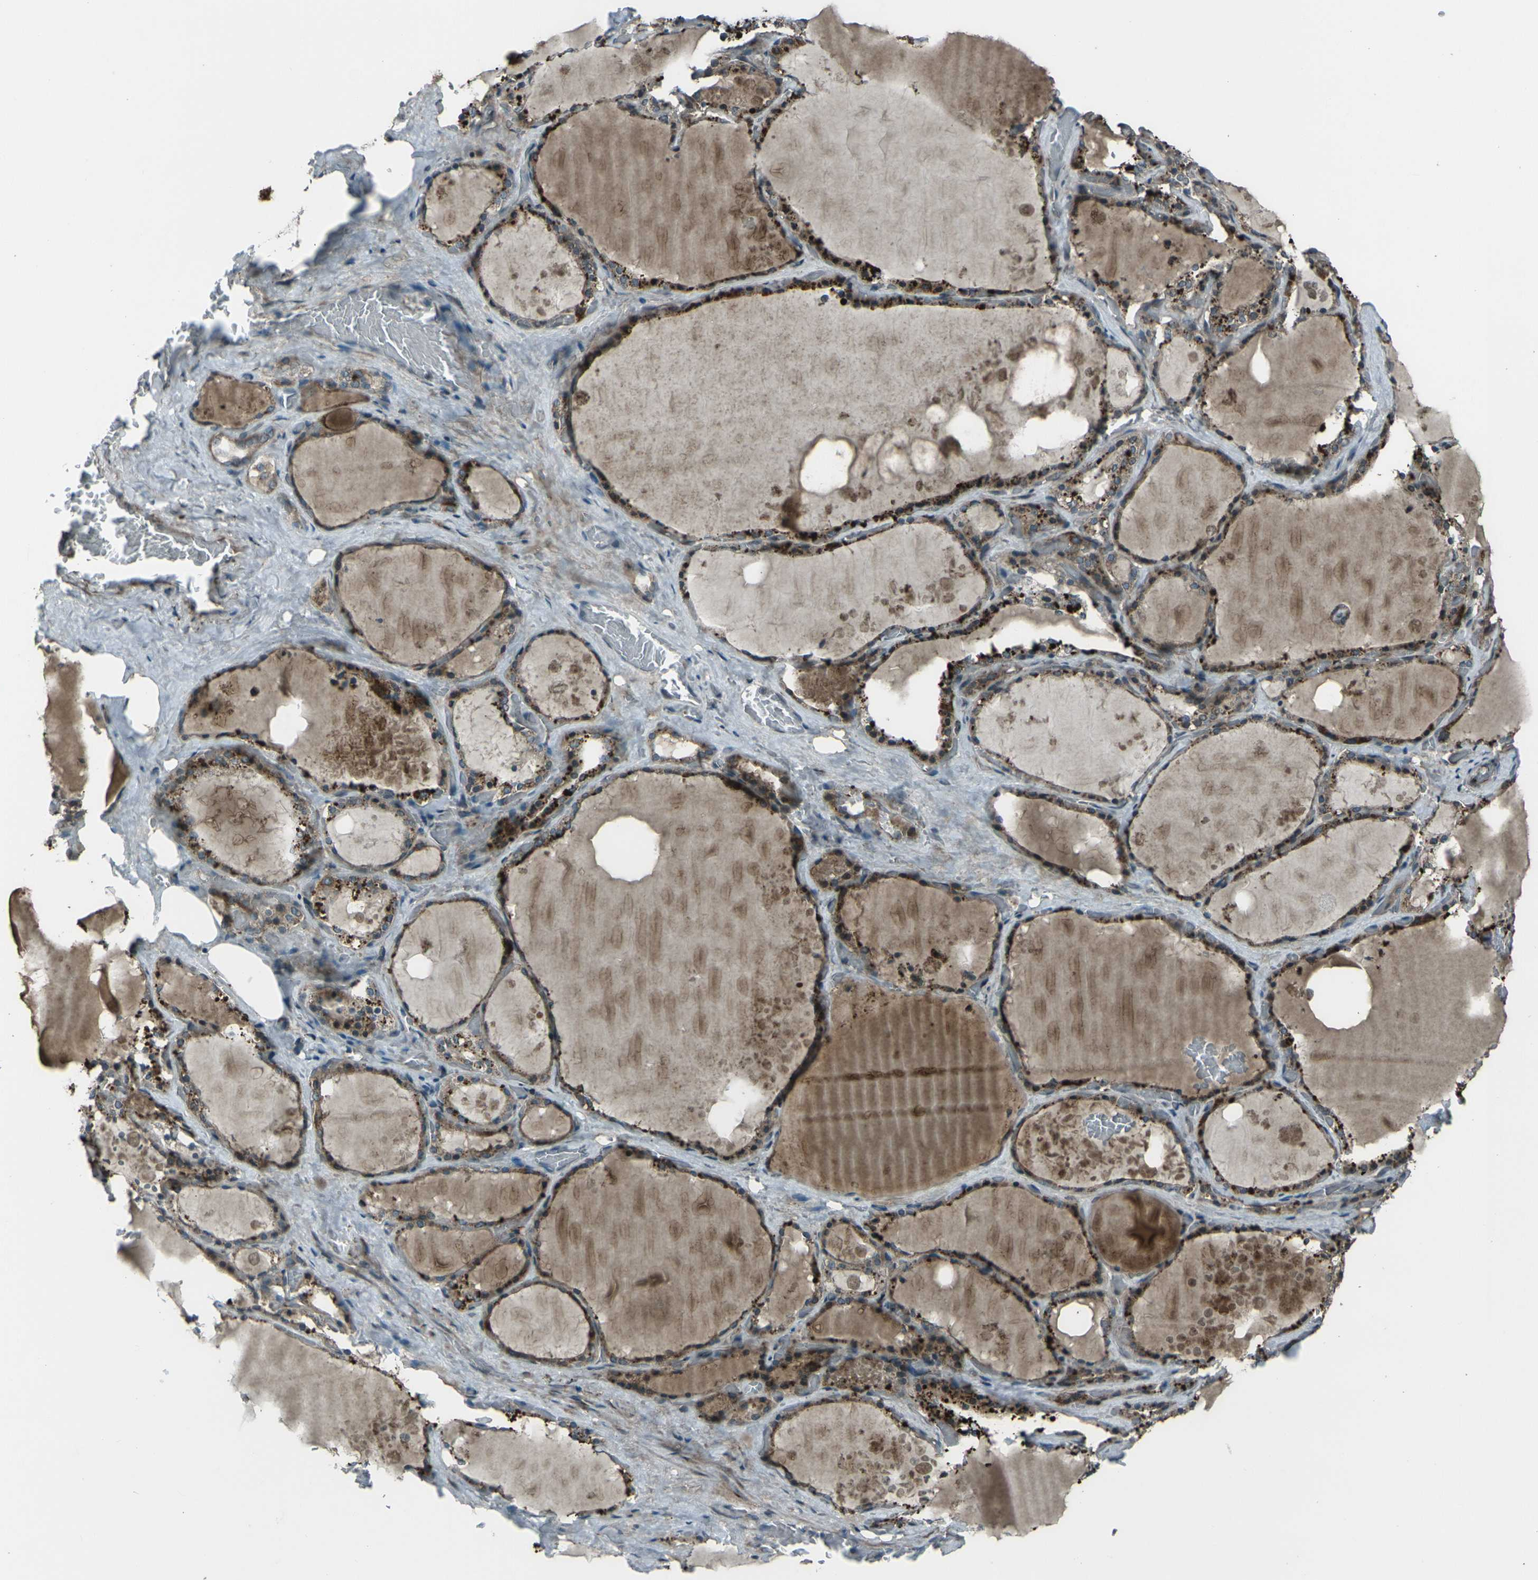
{"staining": {"intensity": "strong", "quantity": ">75%", "location": "cytoplasmic/membranous"}, "tissue": "thyroid gland", "cell_type": "Glandular cells", "image_type": "normal", "snomed": [{"axis": "morphology", "description": "Normal tissue, NOS"}, {"axis": "topography", "description": "Thyroid gland"}], "caption": "Immunohistochemistry (DAB) staining of unremarkable thyroid gland shows strong cytoplasmic/membranous protein expression in approximately >75% of glandular cells.", "gene": "LSMEM1", "patient": {"sex": "male", "age": 61}}